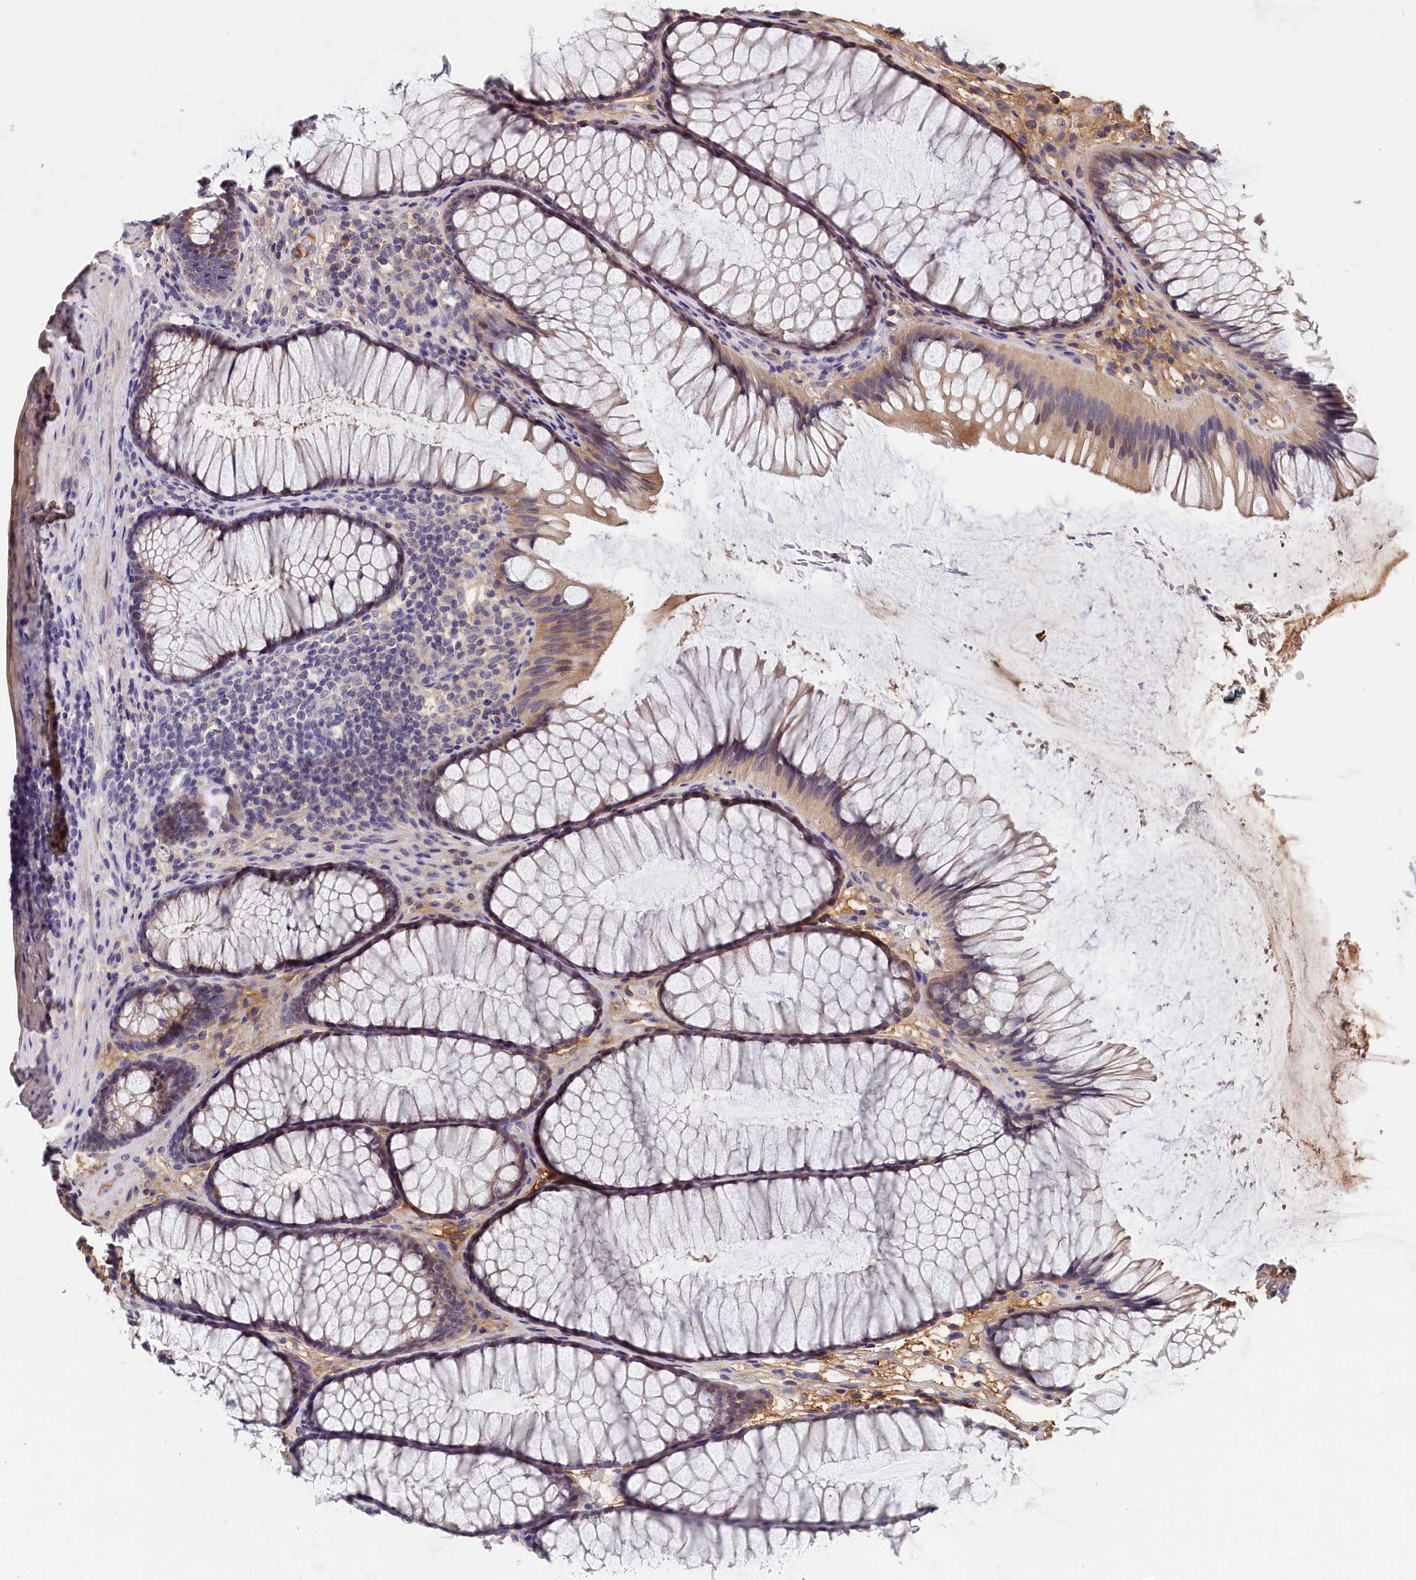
{"staining": {"intensity": "moderate", "quantity": ">75%", "location": "cytoplasmic/membranous"}, "tissue": "colon", "cell_type": "Endothelial cells", "image_type": "normal", "snomed": [{"axis": "morphology", "description": "Normal tissue, NOS"}, {"axis": "topography", "description": "Colon"}], "caption": "Colon was stained to show a protein in brown. There is medium levels of moderate cytoplasmic/membranous expression in approximately >75% of endothelial cells.", "gene": "ITIH1", "patient": {"sex": "female", "age": 82}}